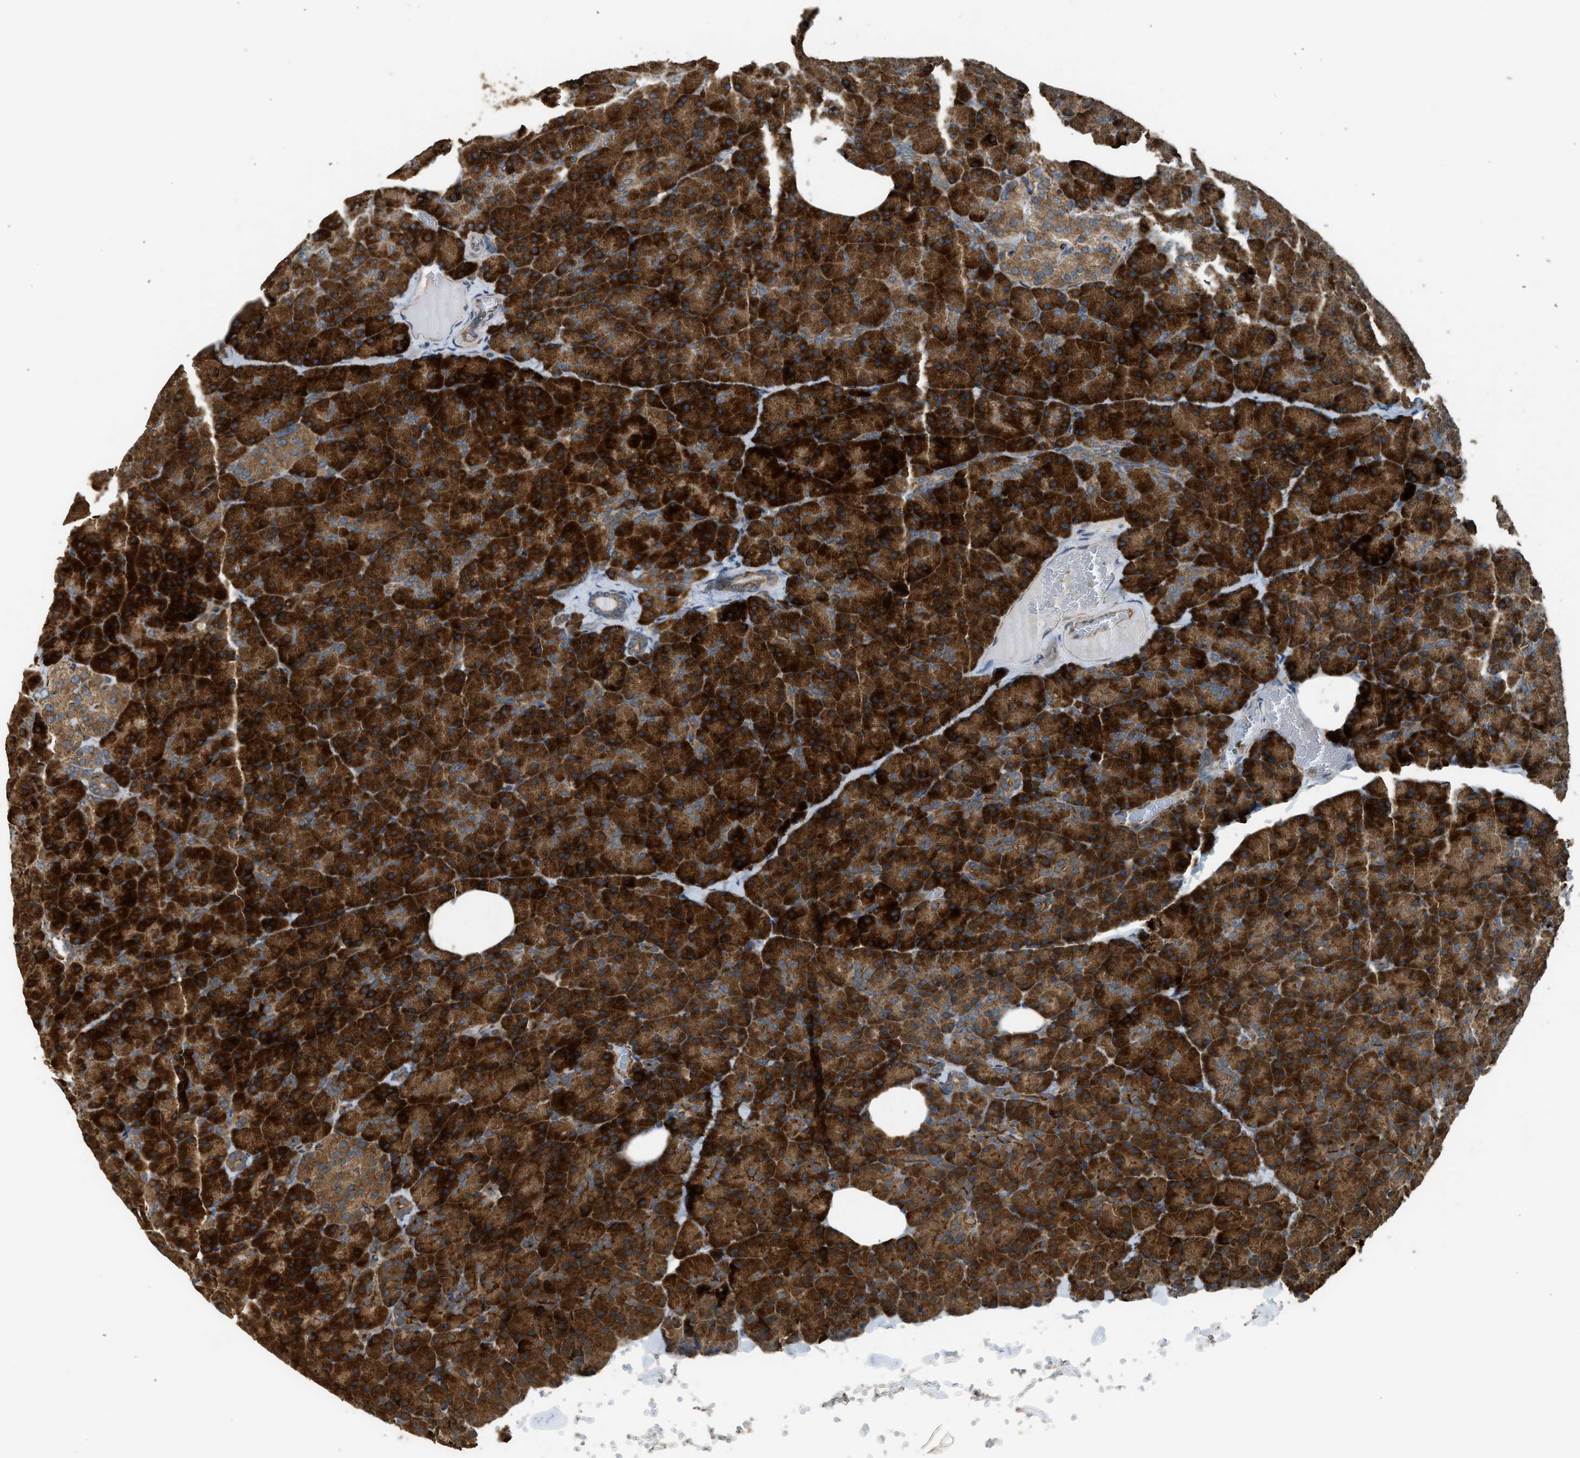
{"staining": {"intensity": "strong", "quantity": ">75%", "location": "cytoplasmic/membranous"}, "tissue": "pancreas", "cell_type": "Exocrine glandular cells", "image_type": "normal", "snomed": [{"axis": "morphology", "description": "Normal tissue, NOS"}, {"axis": "topography", "description": "Pancreas"}], "caption": "Brown immunohistochemical staining in benign human pancreas reveals strong cytoplasmic/membranous positivity in about >75% of exocrine glandular cells. Using DAB (brown) and hematoxylin (blue) stains, captured at high magnification using brightfield microscopy.", "gene": "HIP1R", "patient": {"sex": "female", "age": 35}}